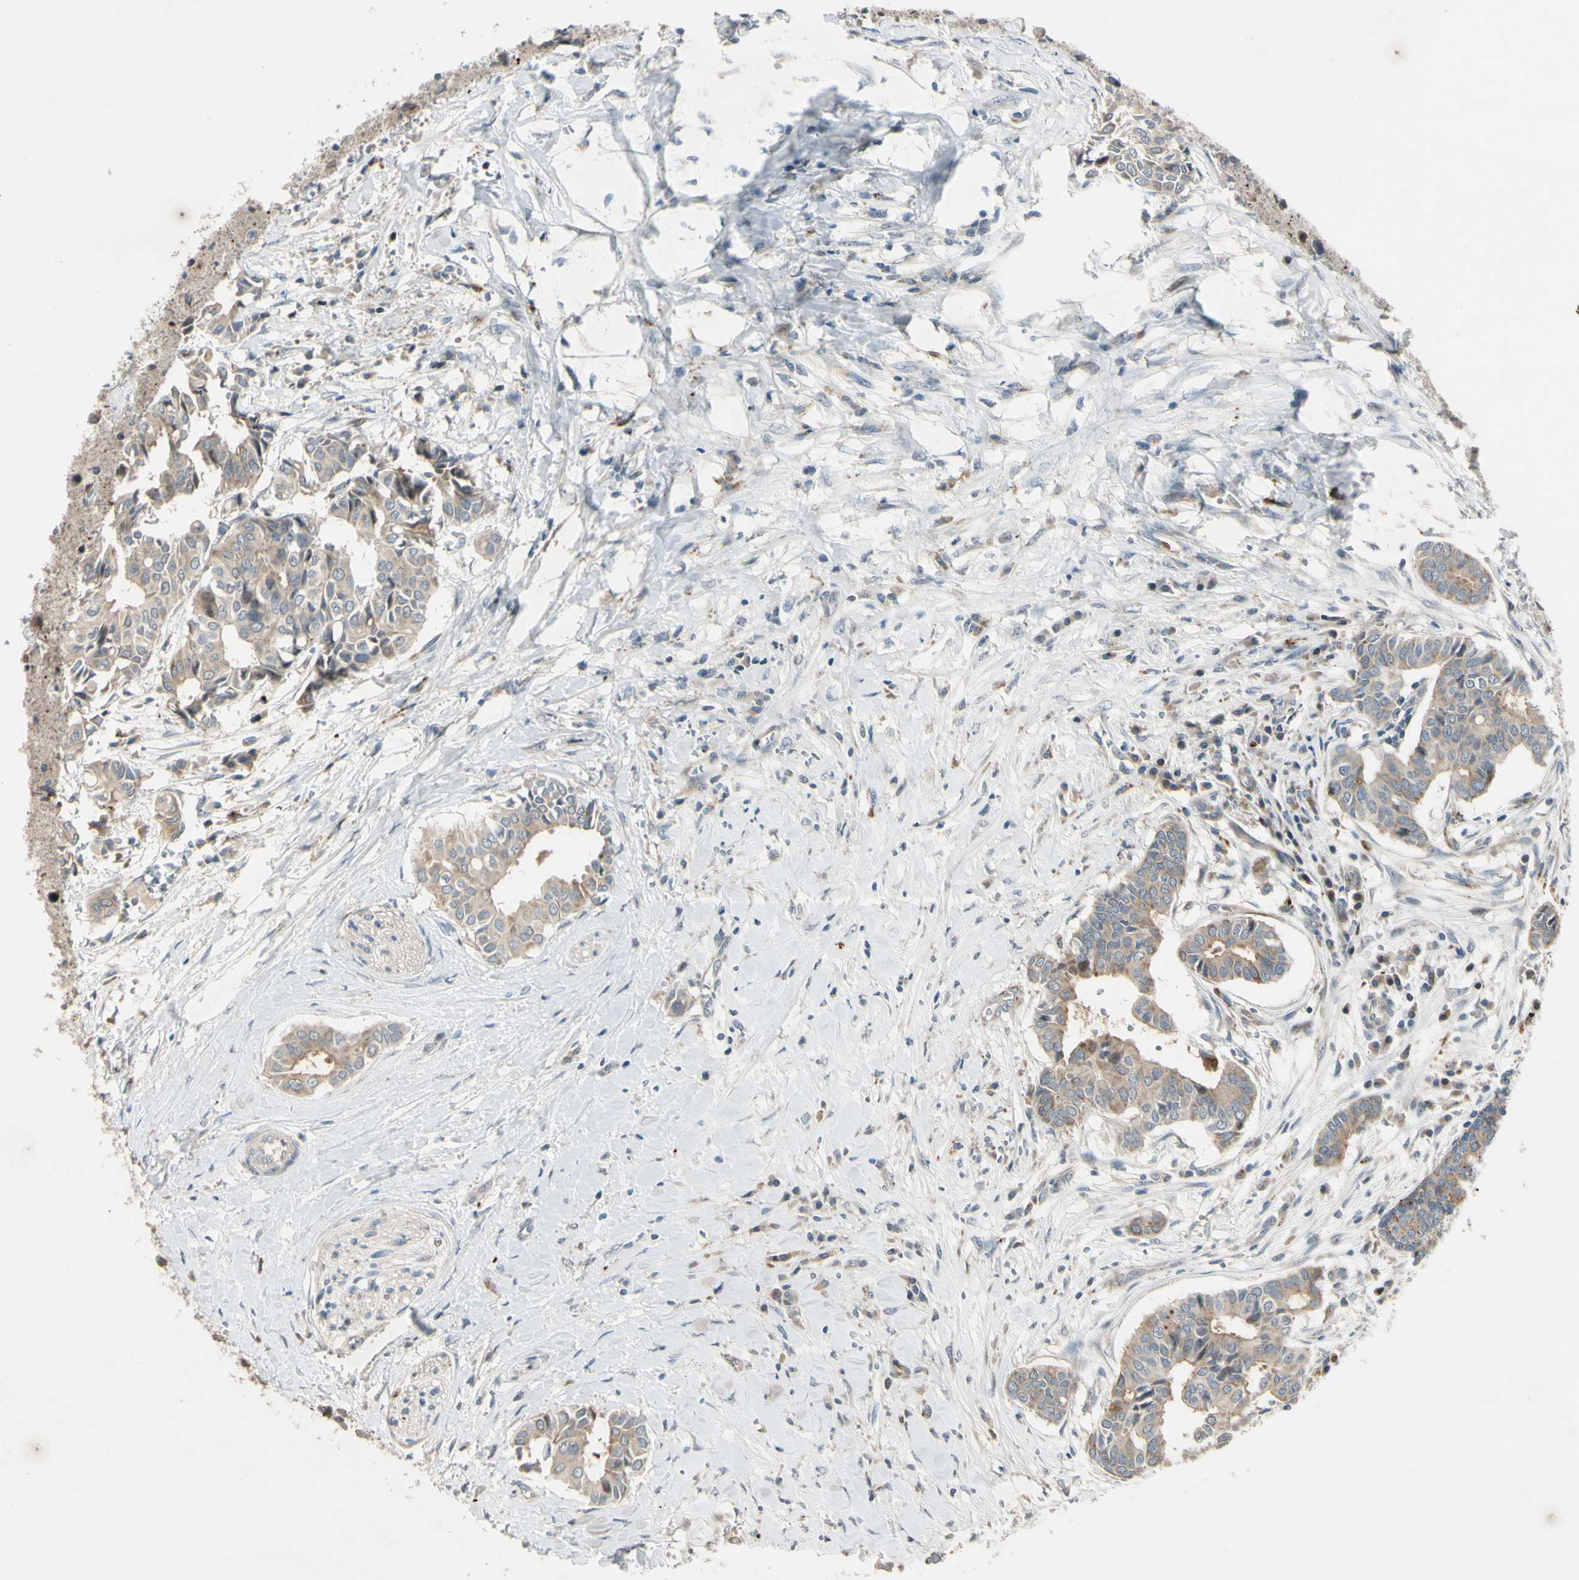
{"staining": {"intensity": "weak", "quantity": "25%-75%", "location": "cytoplasmic/membranous"}, "tissue": "head and neck cancer", "cell_type": "Tumor cells", "image_type": "cancer", "snomed": [{"axis": "morphology", "description": "Adenocarcinoma, NOS"}, {"axis": "topography", "description": "Salivary gland"}, {"axis": "topography", "description": "Head-Neck"}], "caption": "This histopathology image shows immunohistochemistry (IHC) staining of human adenocarcinoma (head and neck), with low weak cytoplasmic/membranous positivity in approximately 25%-75% of tumor cells.", "gene": "NDFIP1", "patient": {"sex": "female", "age": 59}}